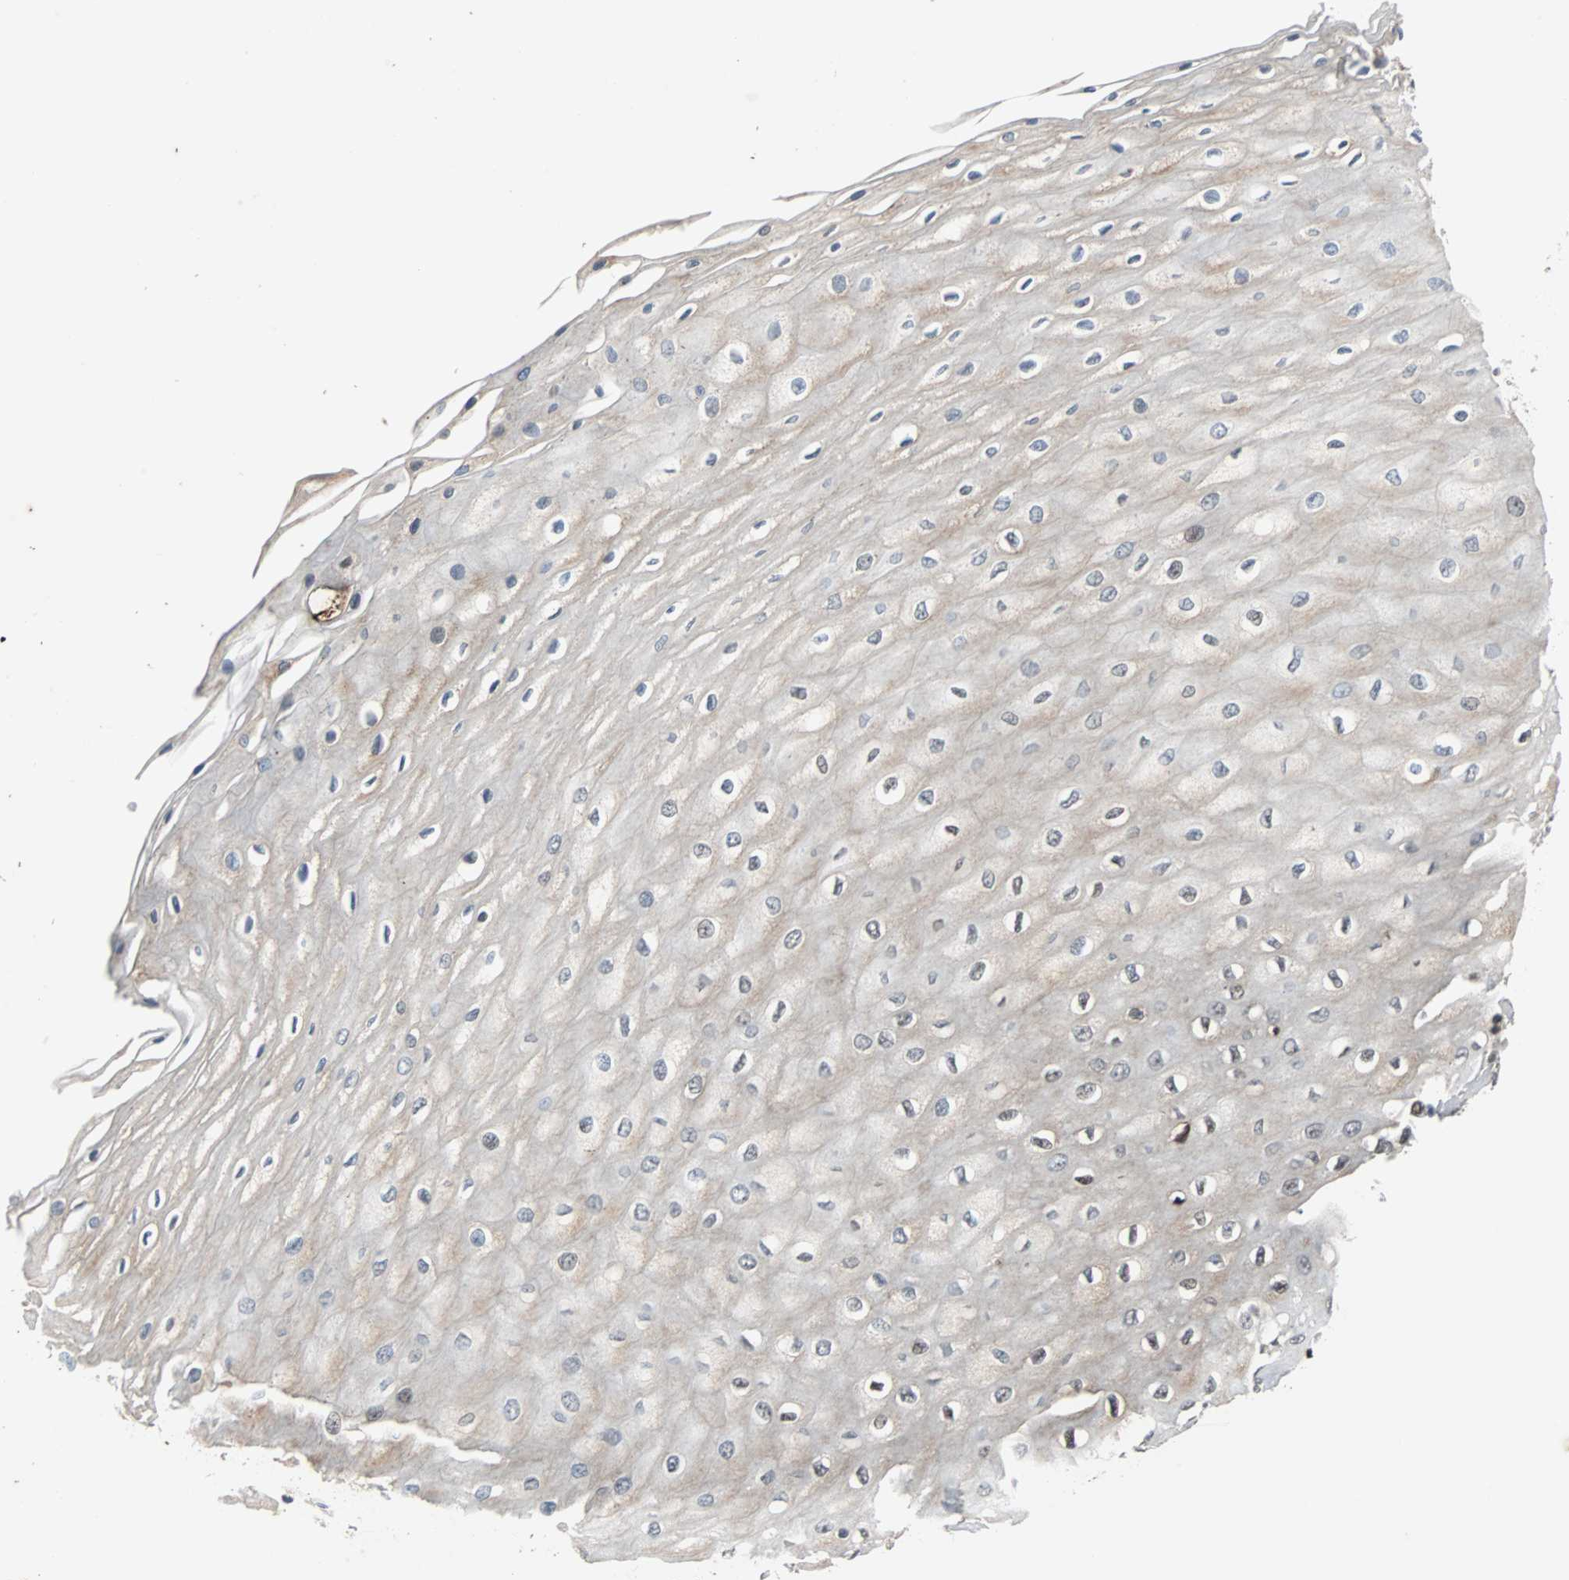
{"staining": {"intensity": "weak", "quantity": "<25%", "location": "cytoplasmic/membranous,nuclear"}, "tissue": "esophagus", "cell_type": "Squamous epithelial cells", "image_type": "normal", "snomed": [{"axis": "morphology", "description": "Normal tissue, NOS"}, {"axis": "morphology", "description": "Squamous cell carcinoma, NOS"}, {"axis": "topography", "description": "Esophagus"}], "caption": "DAB (3,3'-diaminobenzidine) immunohistochemical staining of benign human esophagus shows no significant expression in squamous epithelial cells. Nuclei are stained in blue.", "gene": "HLX", "patient": {"sex": "male", "age": 65}}